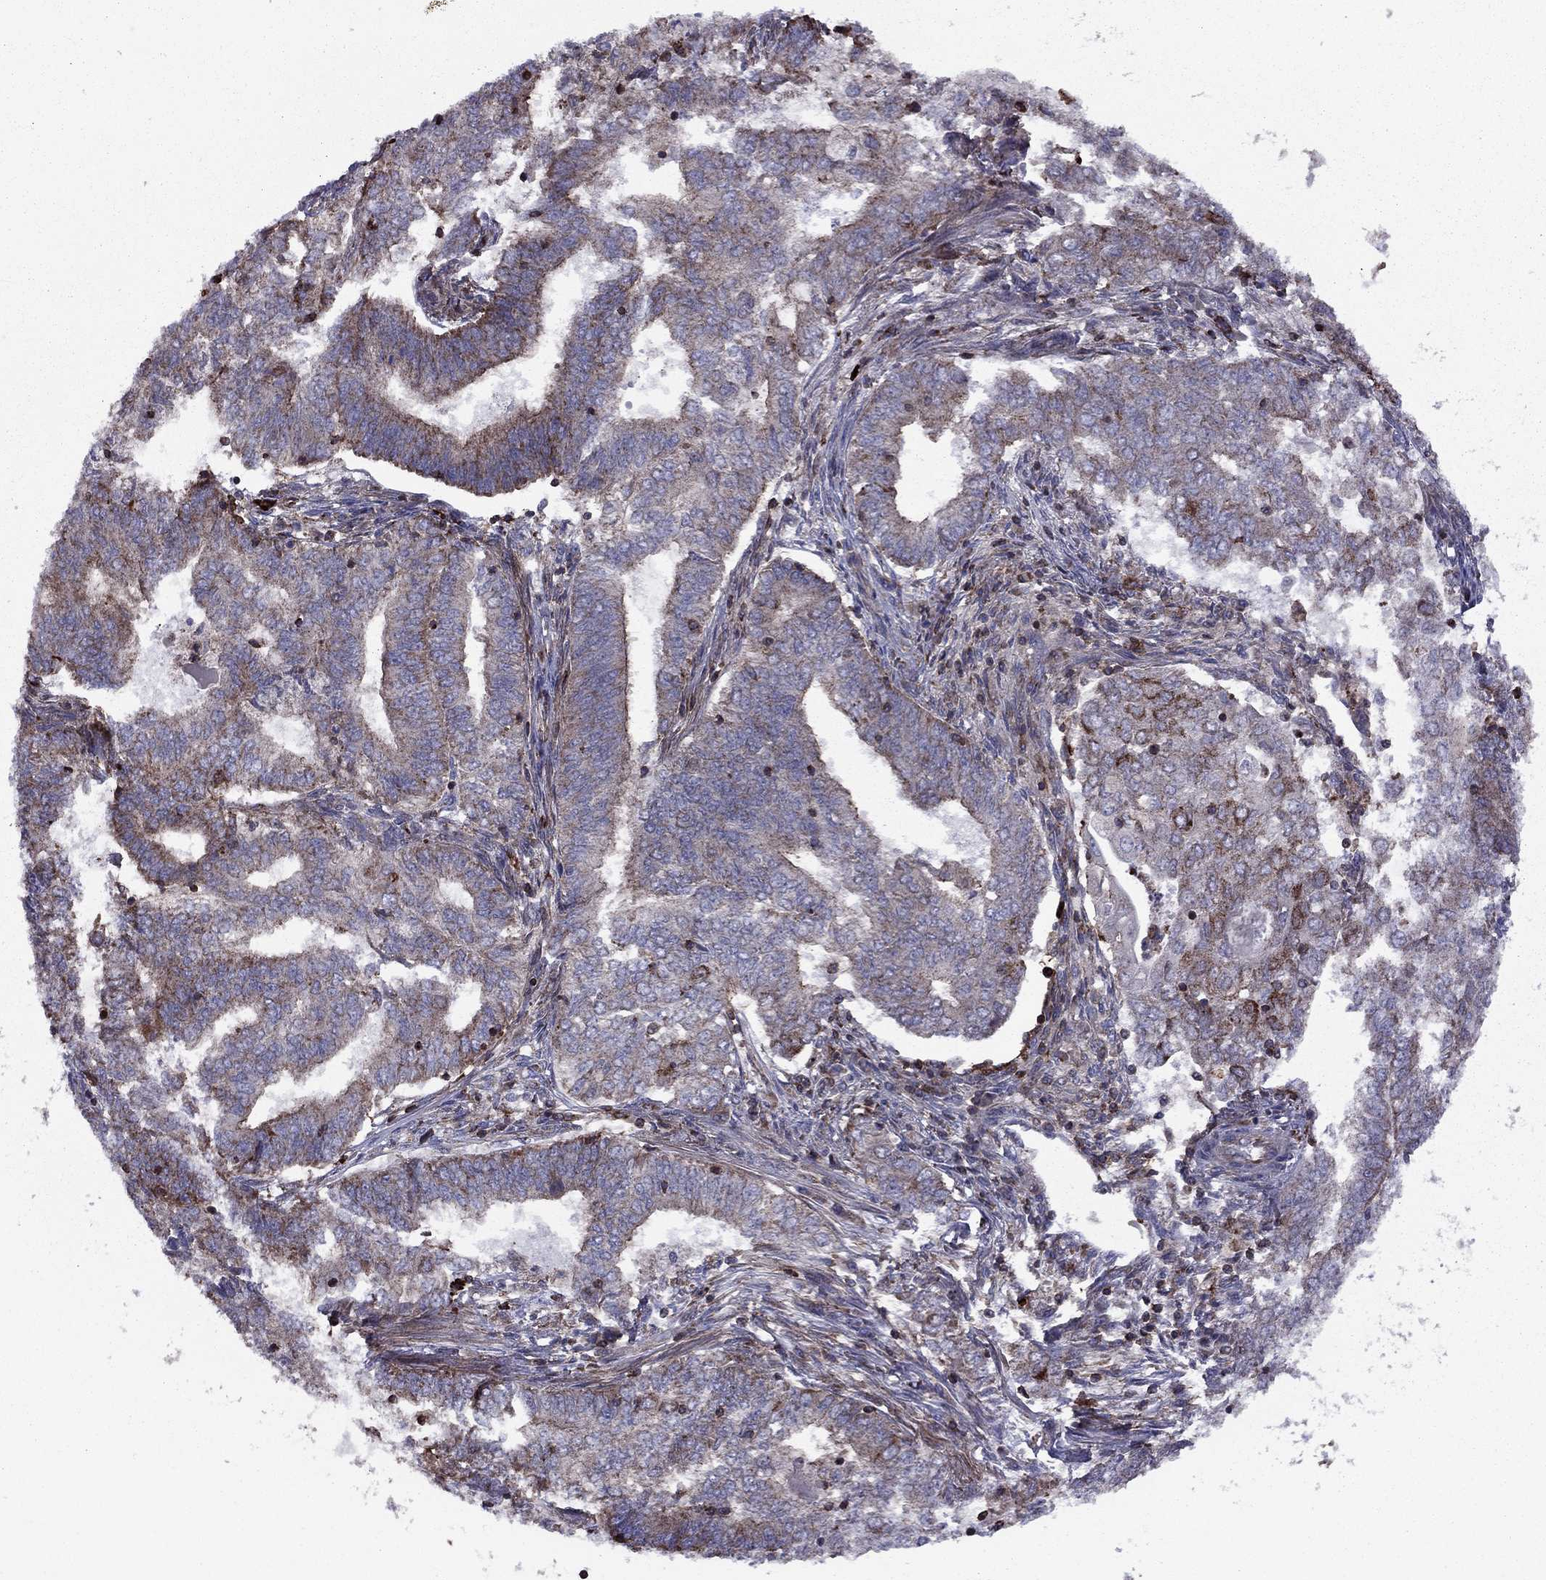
{"staining": {"intensity": "moderate", "quantity": "<25%", "location": "cytoplasmic/membranous"}, "tissue": "endometrial cancer", "cell_type": "Tumor cells", "image_type": "cancer", "snomed": [{"axis": "morphology", "description": "Adenocarcinoma, NOS"}, {"axis": "topography", "description": "Endometrium"}], "caption": "Immunohistochemical staining of human endometrial cancer (adenocarcinoma) displays low levels of moderate cytoplasmic/membranous protein expression in approximately <25% of tumor cells.", "gene": "ALG6", "patient": {"sex": "female", "age": 62}}